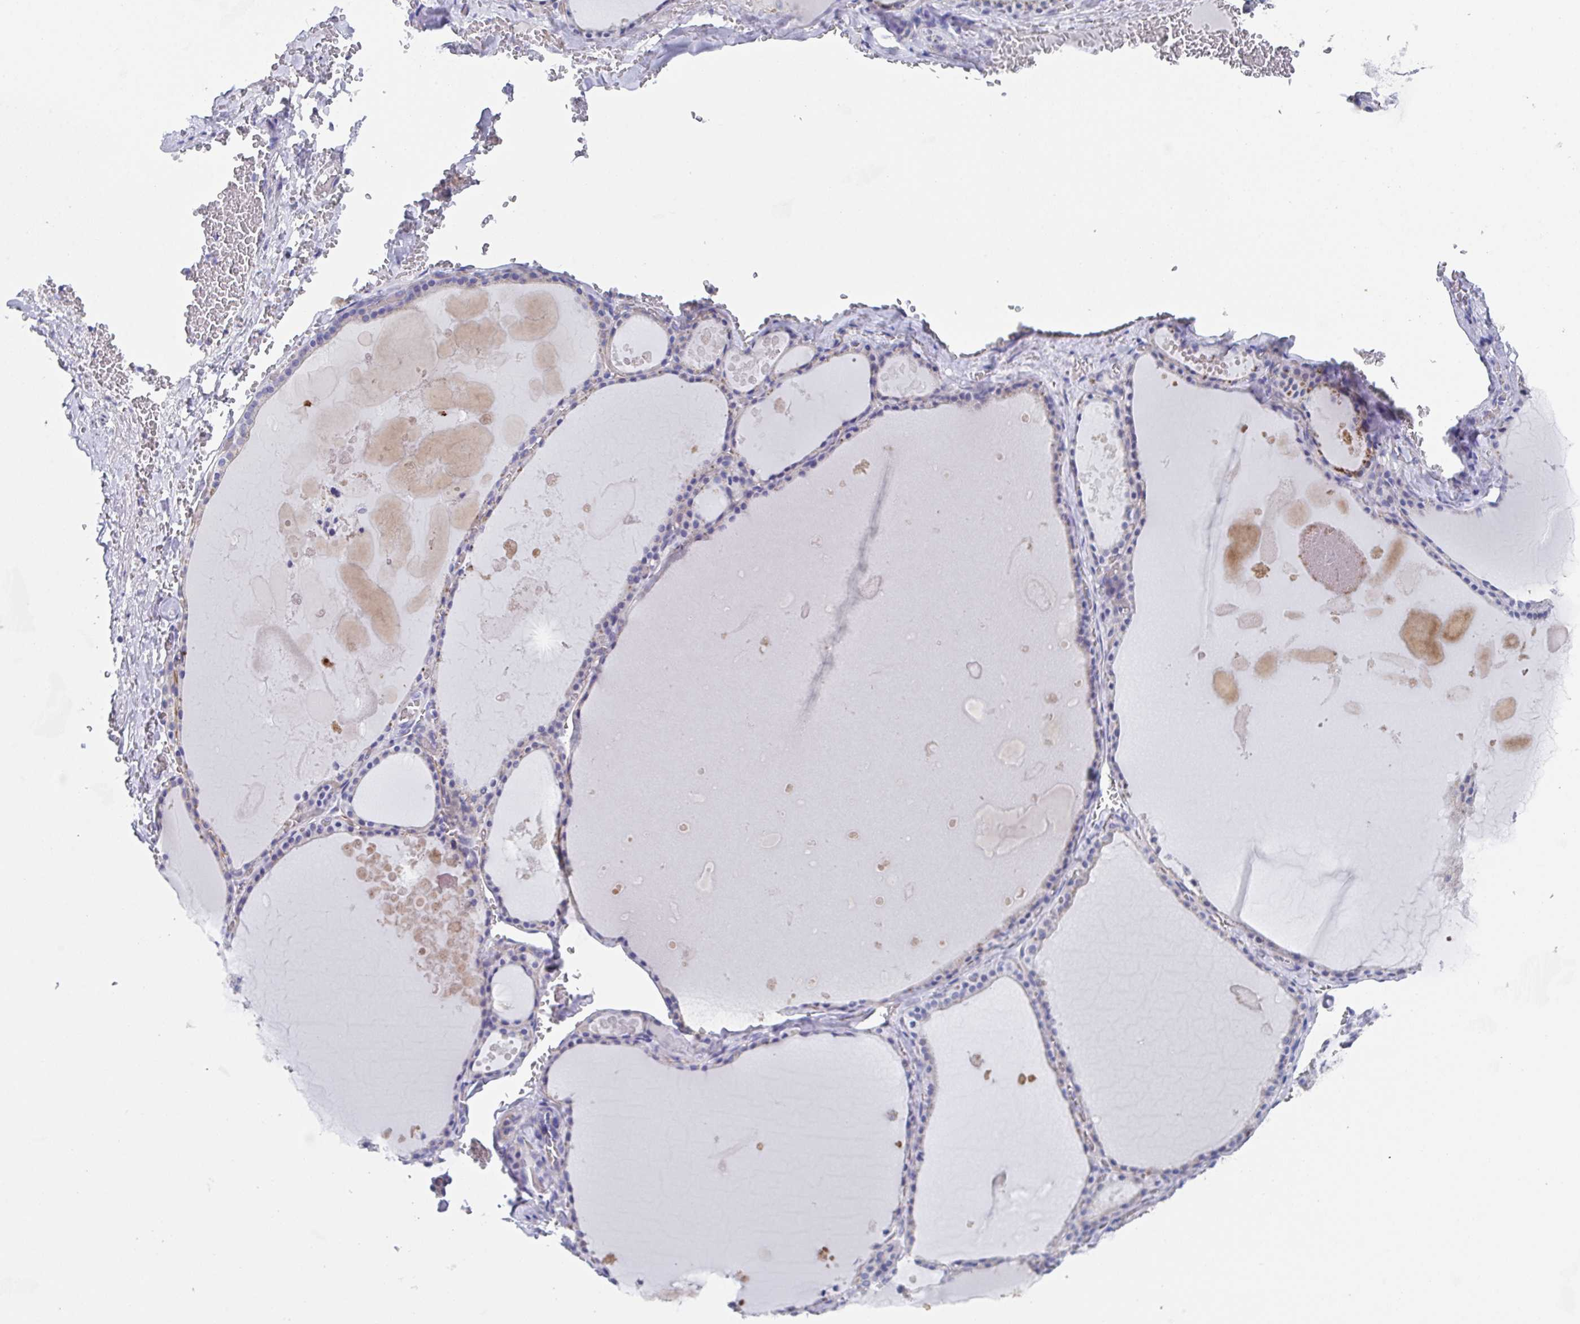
{"staining": {"intensity": "weak", "quantity": "<25%", "location": "cytoplasmic/membranous"}, "tissue": "thyroid gland", "cell_type": "Glandular cells", "image_type": "normal", "snomed": [{"axis": "morphology", "description": "Normal tissue, NOS"}, {"axis": "topography", "description": "Thyroid gland"}], "caption": "DAB immunohistochemical staining of normal human thyroid gland shows no significant positivity in glandular cells. (Brightfield microscopy of DAB immunohistochemistry (IHC) at high magnification).", "gene": "SSC4D", "patient": {"sex": "male", "age": 56}}